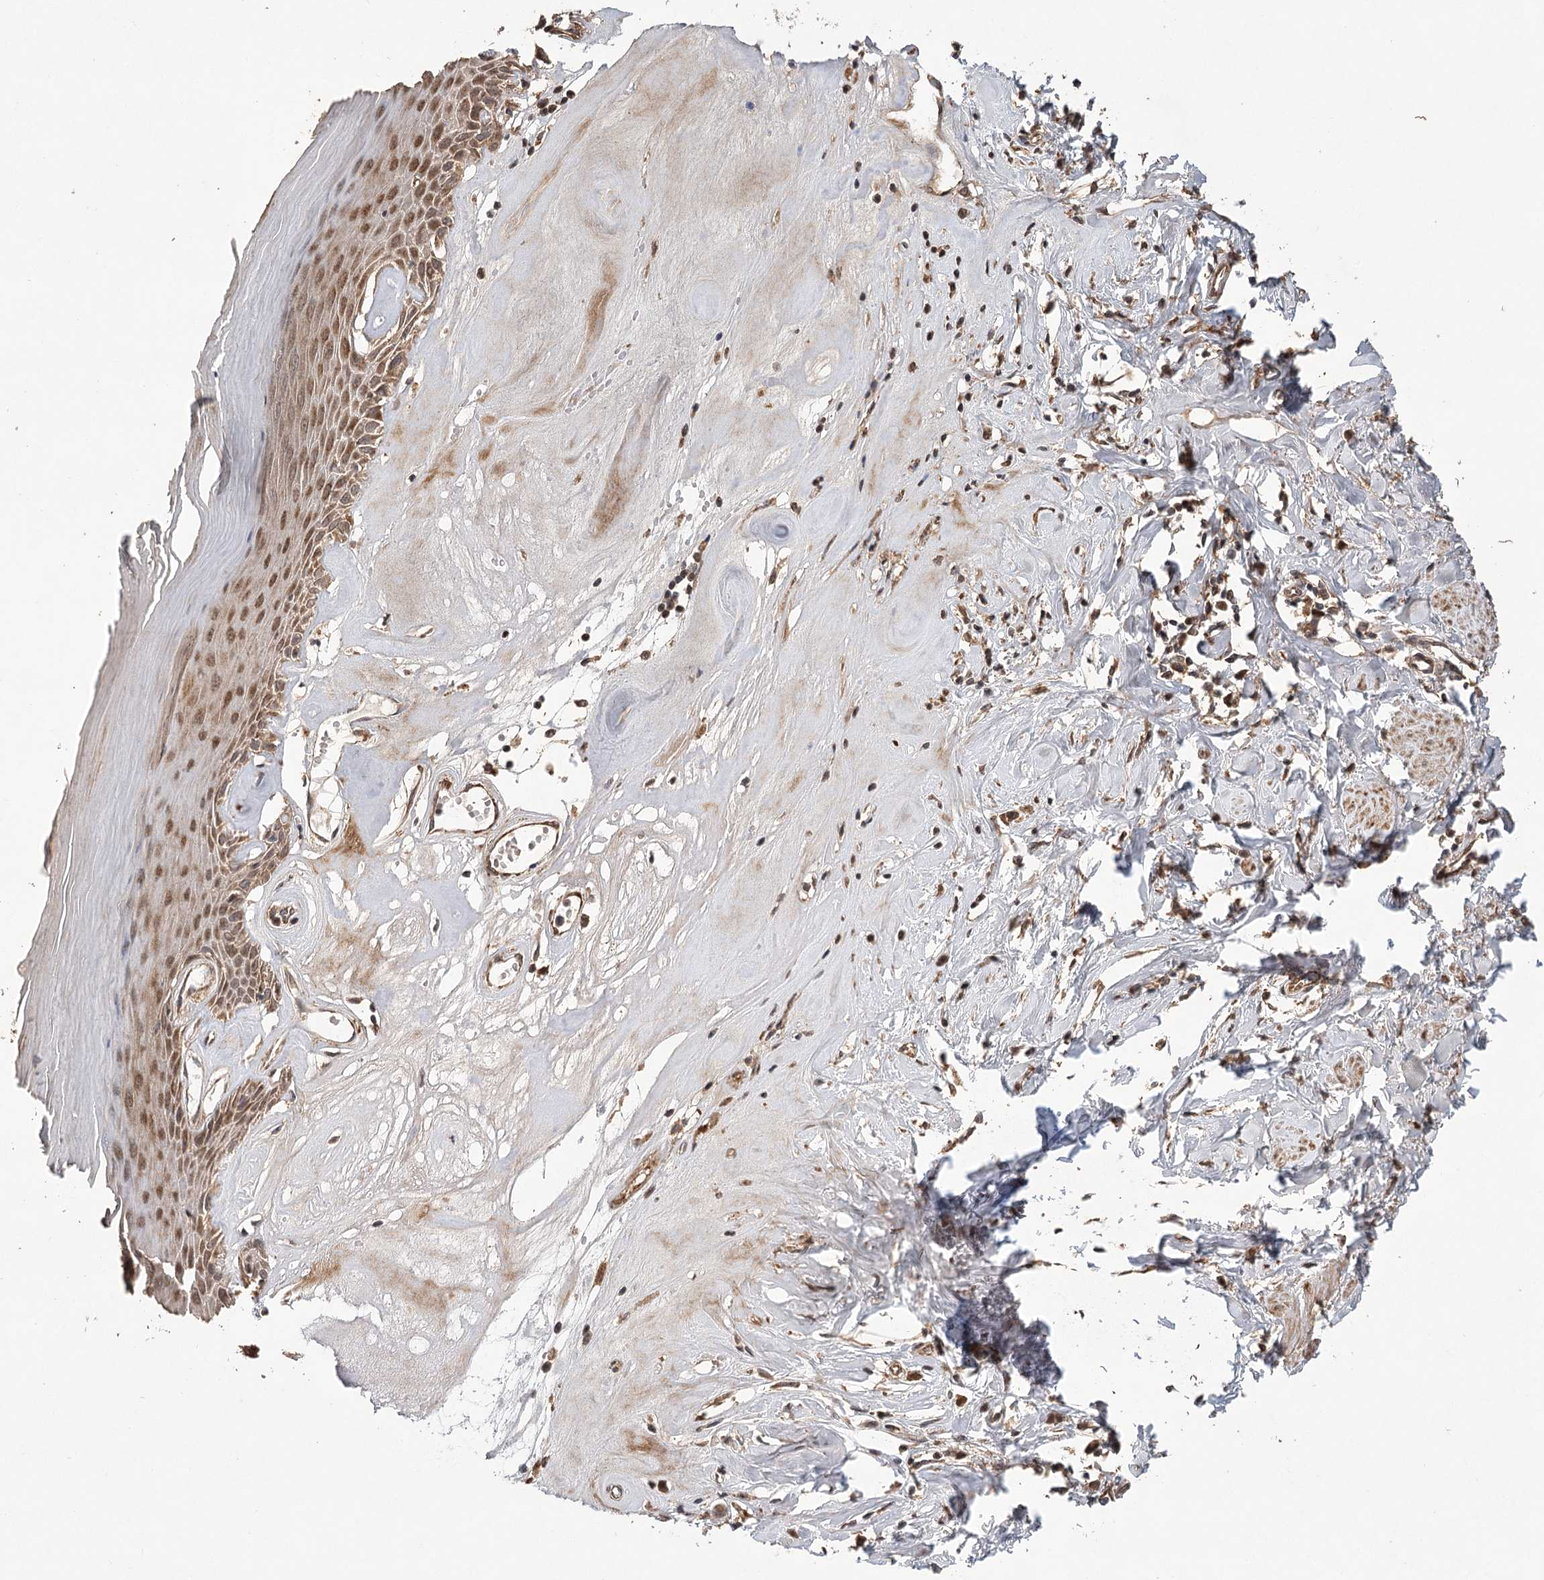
{"staining": {"intensity": "moderate", "quantity": ">75%", "location": "cytoplasmic/membranous,nuclear"}, "tissue": "skin", "cell_type": "Epidermal cells", "image_type": "normal", "snomed": [{"axis": "morphology", "description": "Normal tissue, NOS"}, {"axis": "morphology", "description": "Inflammation, NOS"}, {"axis": "topography", "description": "Vulva"}], "caption": "This is a micrograph of IHC staining of benign skin, which shows moderate expression in the cytoplasmic/membranous,nuclear of epidermal cells.", "gene": "LSS", "patient": {"sex": "female", "age": 84}}